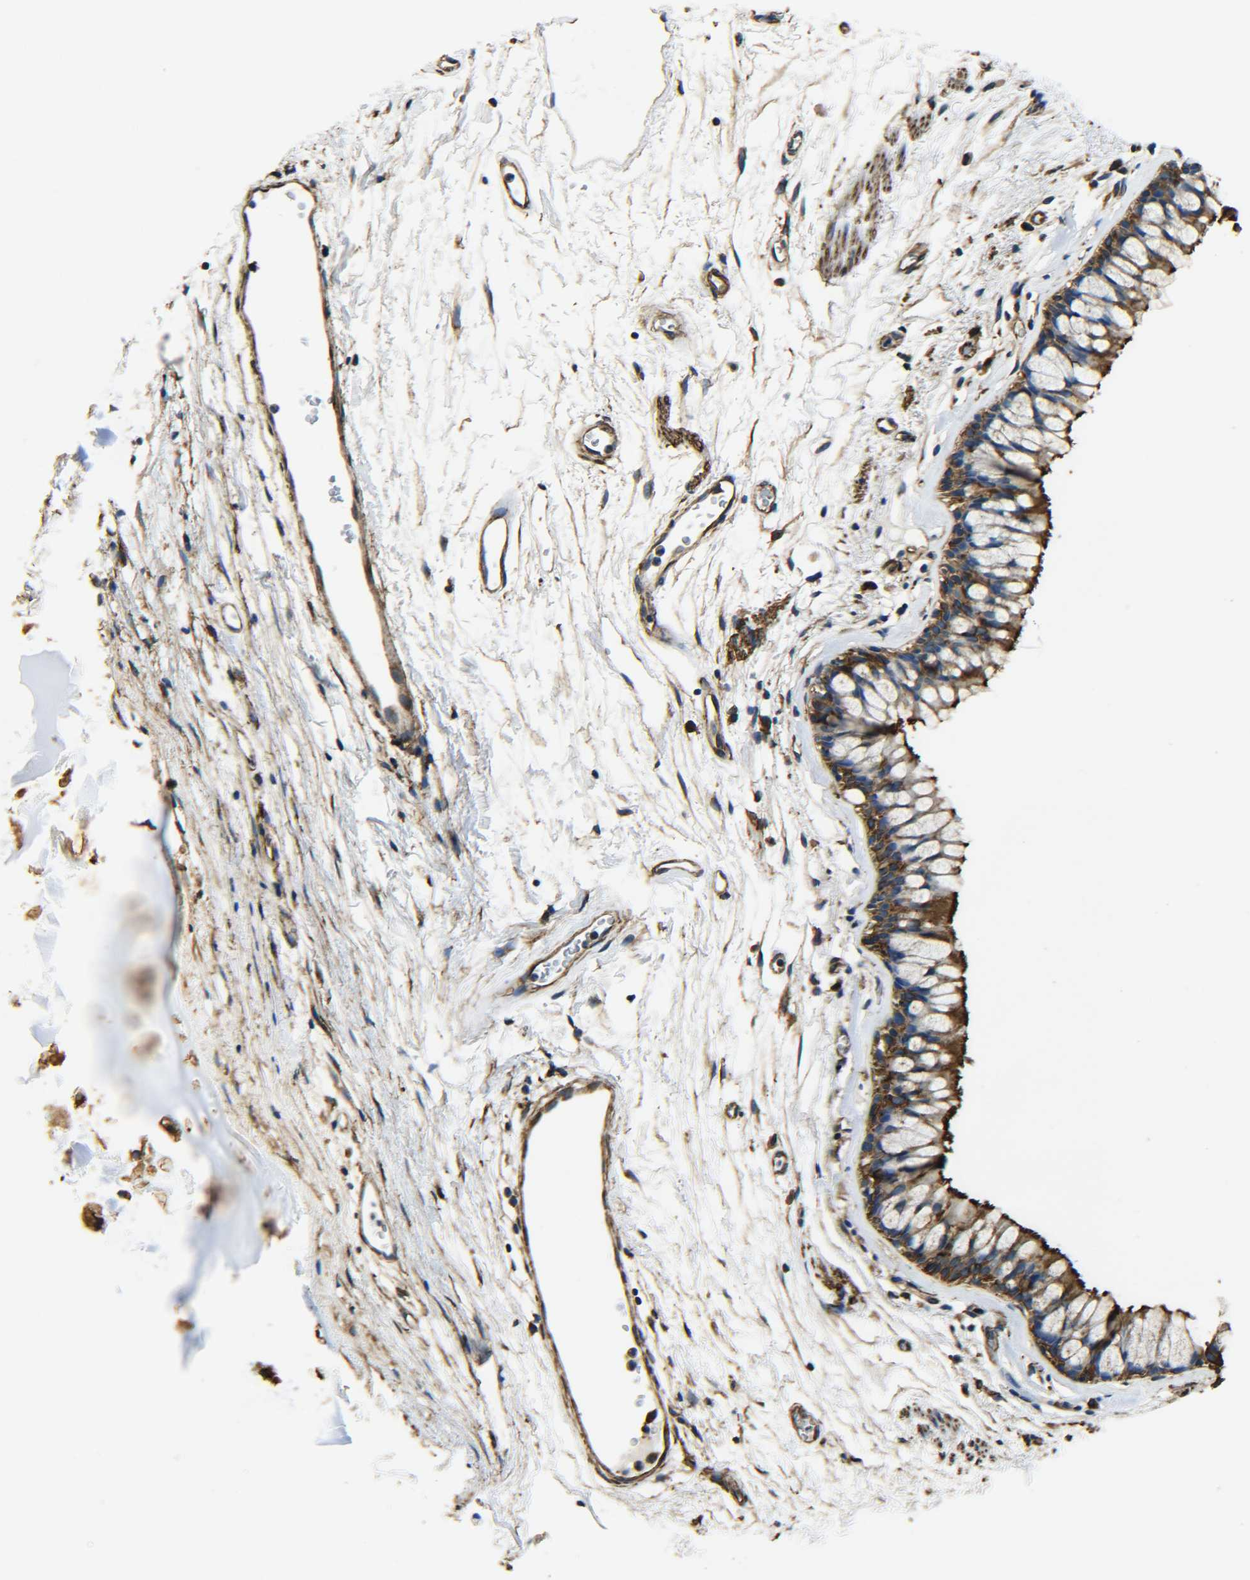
{"staining": {"intensity": "strong", "quantity": ">75%", "location": "cytoplasmic/membranous"}, "tissue": "bronchus", "cell_type": "Respiratory epithelial cells", "image_type": "normal", "snomed": [{"axis": "morphology", "description": "Normal tissue, NOS"}, {"axis": "topography", "description": "Cartilage tissue"}, {"axis": "topography", "description": "Bronchus"}], "caption": "Protein positivity by immunohistochemistry (IHC) displays strong cytoplasmic/membranous staining in about >75% of respiratory epithelial cells in normal bronchus.", "gene": "TUBB", "patient": {"sex": "female", "age": 53}}